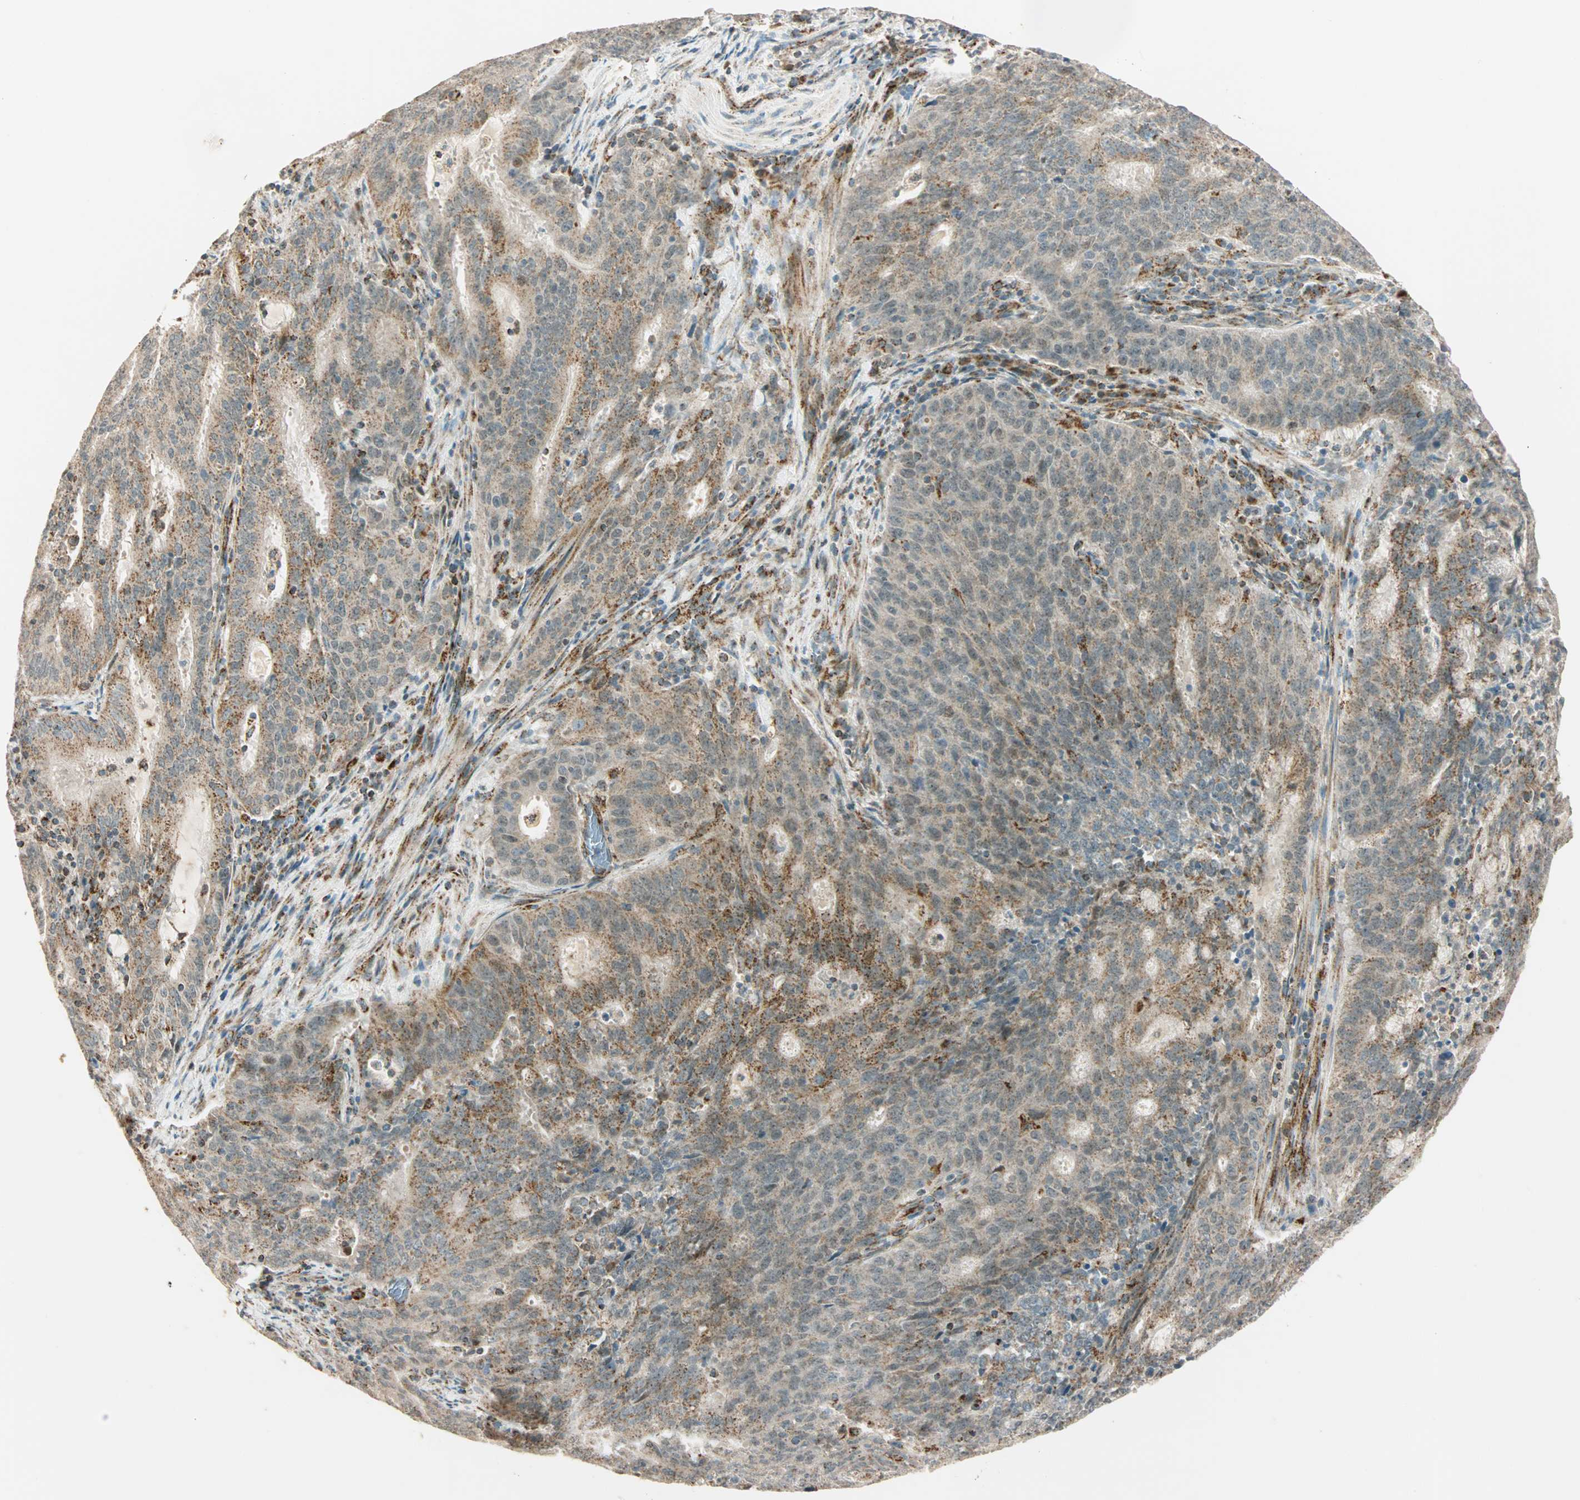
{"staining": {"intensity": "weak", "quantity": "25%-75%", "location": "cytoplasmic/membranous"}, "tissue": "cervical cancer", "cell_type": "Tumor cells", "image_type": "cancer", "snomed": [{"axis": "morphology", "description": "Adenocarcinoma, NOS"}, {"axis": "topography", "description": "Cervix"}], "caption": "Immunohistochemistry histopathology image of adenocarcinoma (cervical) stained for a protein (brown), which reveals low levels of weak cytoplasmic/membranous expression in about 25%-75% of tumor cells.", "gene": "SPRY4", "patient": {"sex": "female", "age": 44}}